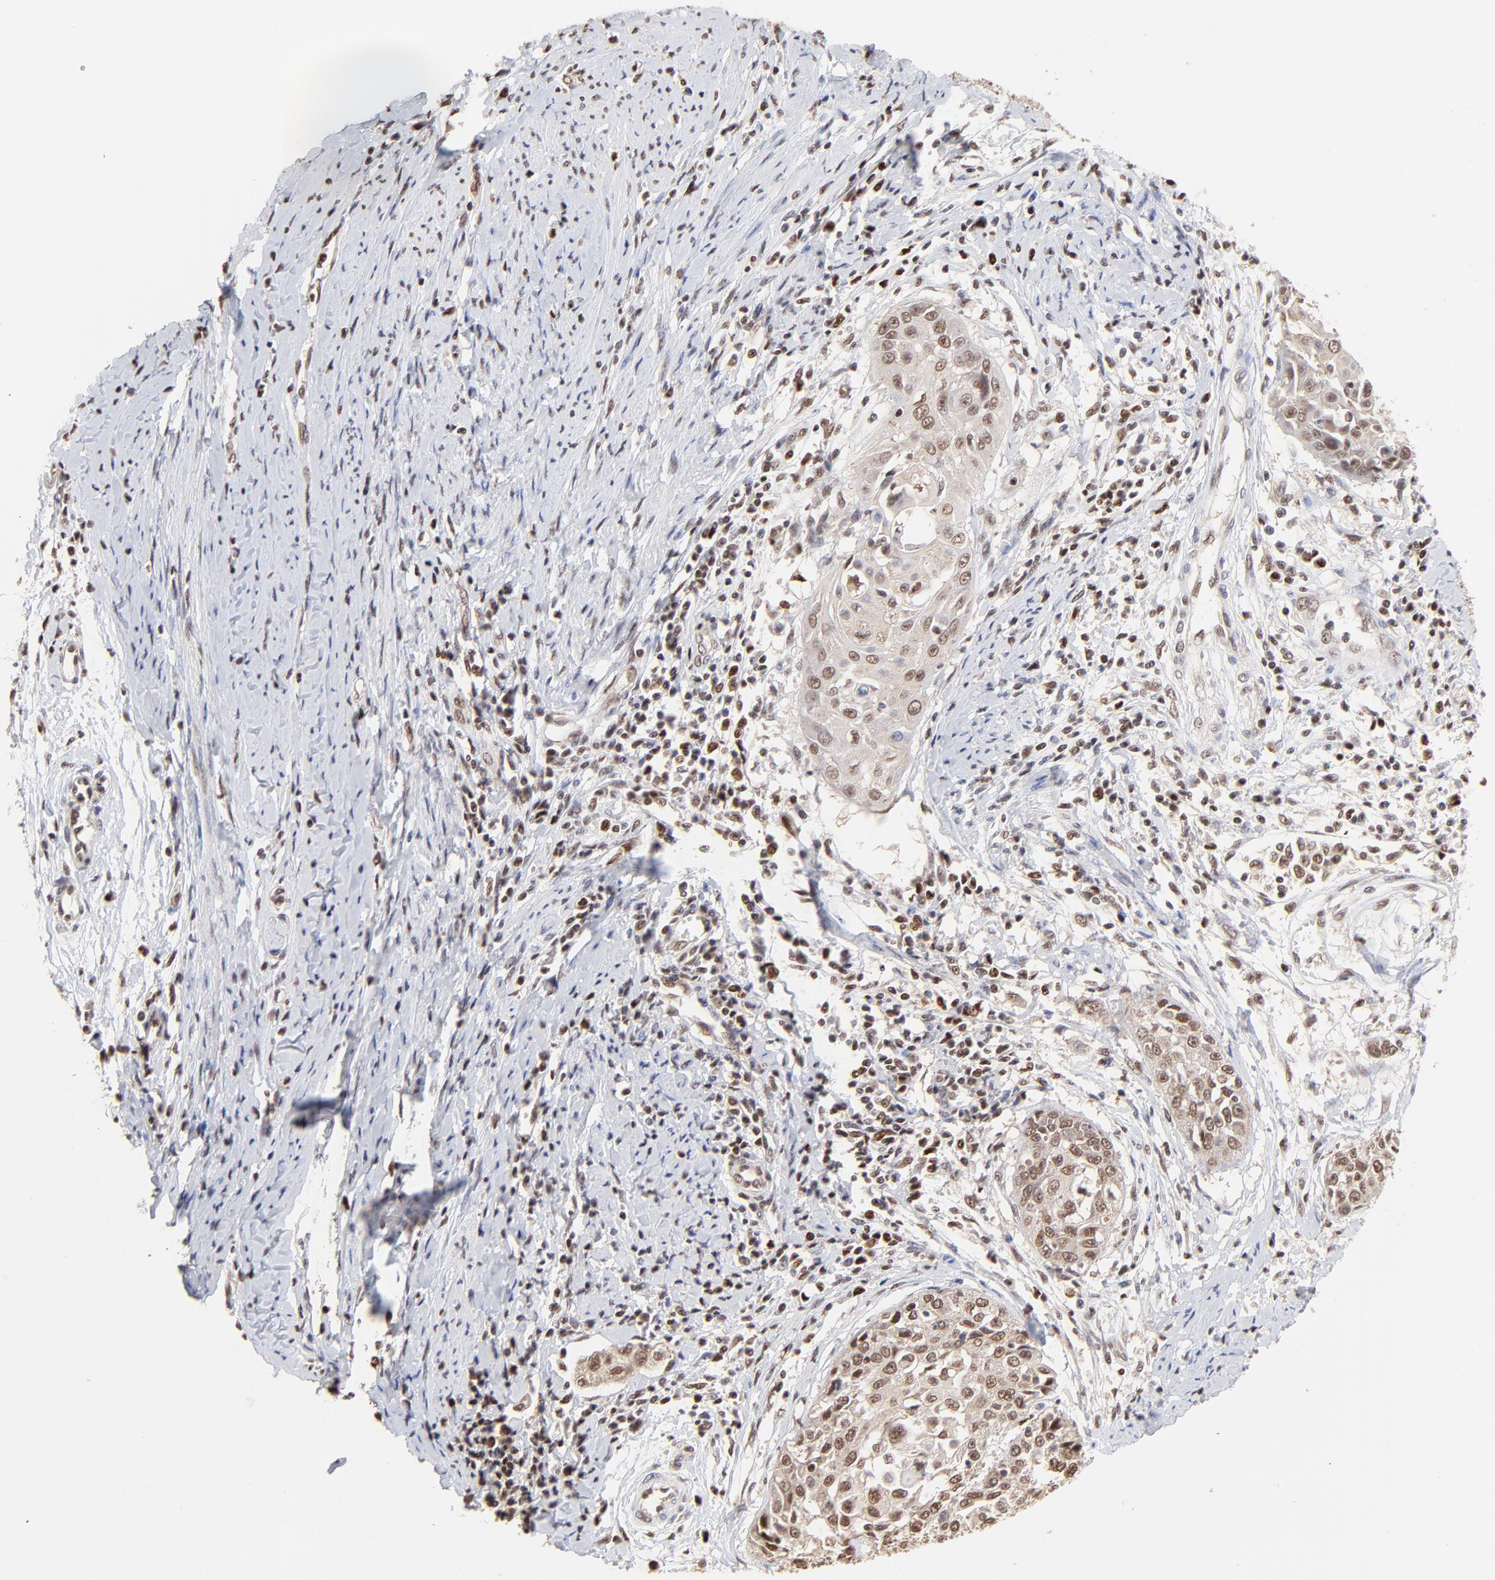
{"staining": {"intensity": "moderate", "quantity": ">75%", "location": "cytoplasmic/membranous,nuclear"}, "tissue": "cervical cancer", "cell_type": "Tumor cells", "image_type": "cancer", "snomed": [{"axis": "morphology", "description": "Squamous cell carcinoma, NOS"}, {"axis": "topography", "description": "Cervix"}], "caption": "A photomicrograph showing moderate cytoplasmic/membranous and nuclear positivity in about >75% of tumor cells in cervical cancer (squamous cell carcinoma), as visualized by brown immunohistochemical staining.", "gene": "DSN1", "patient": {"sex": "female", "age": 64}}